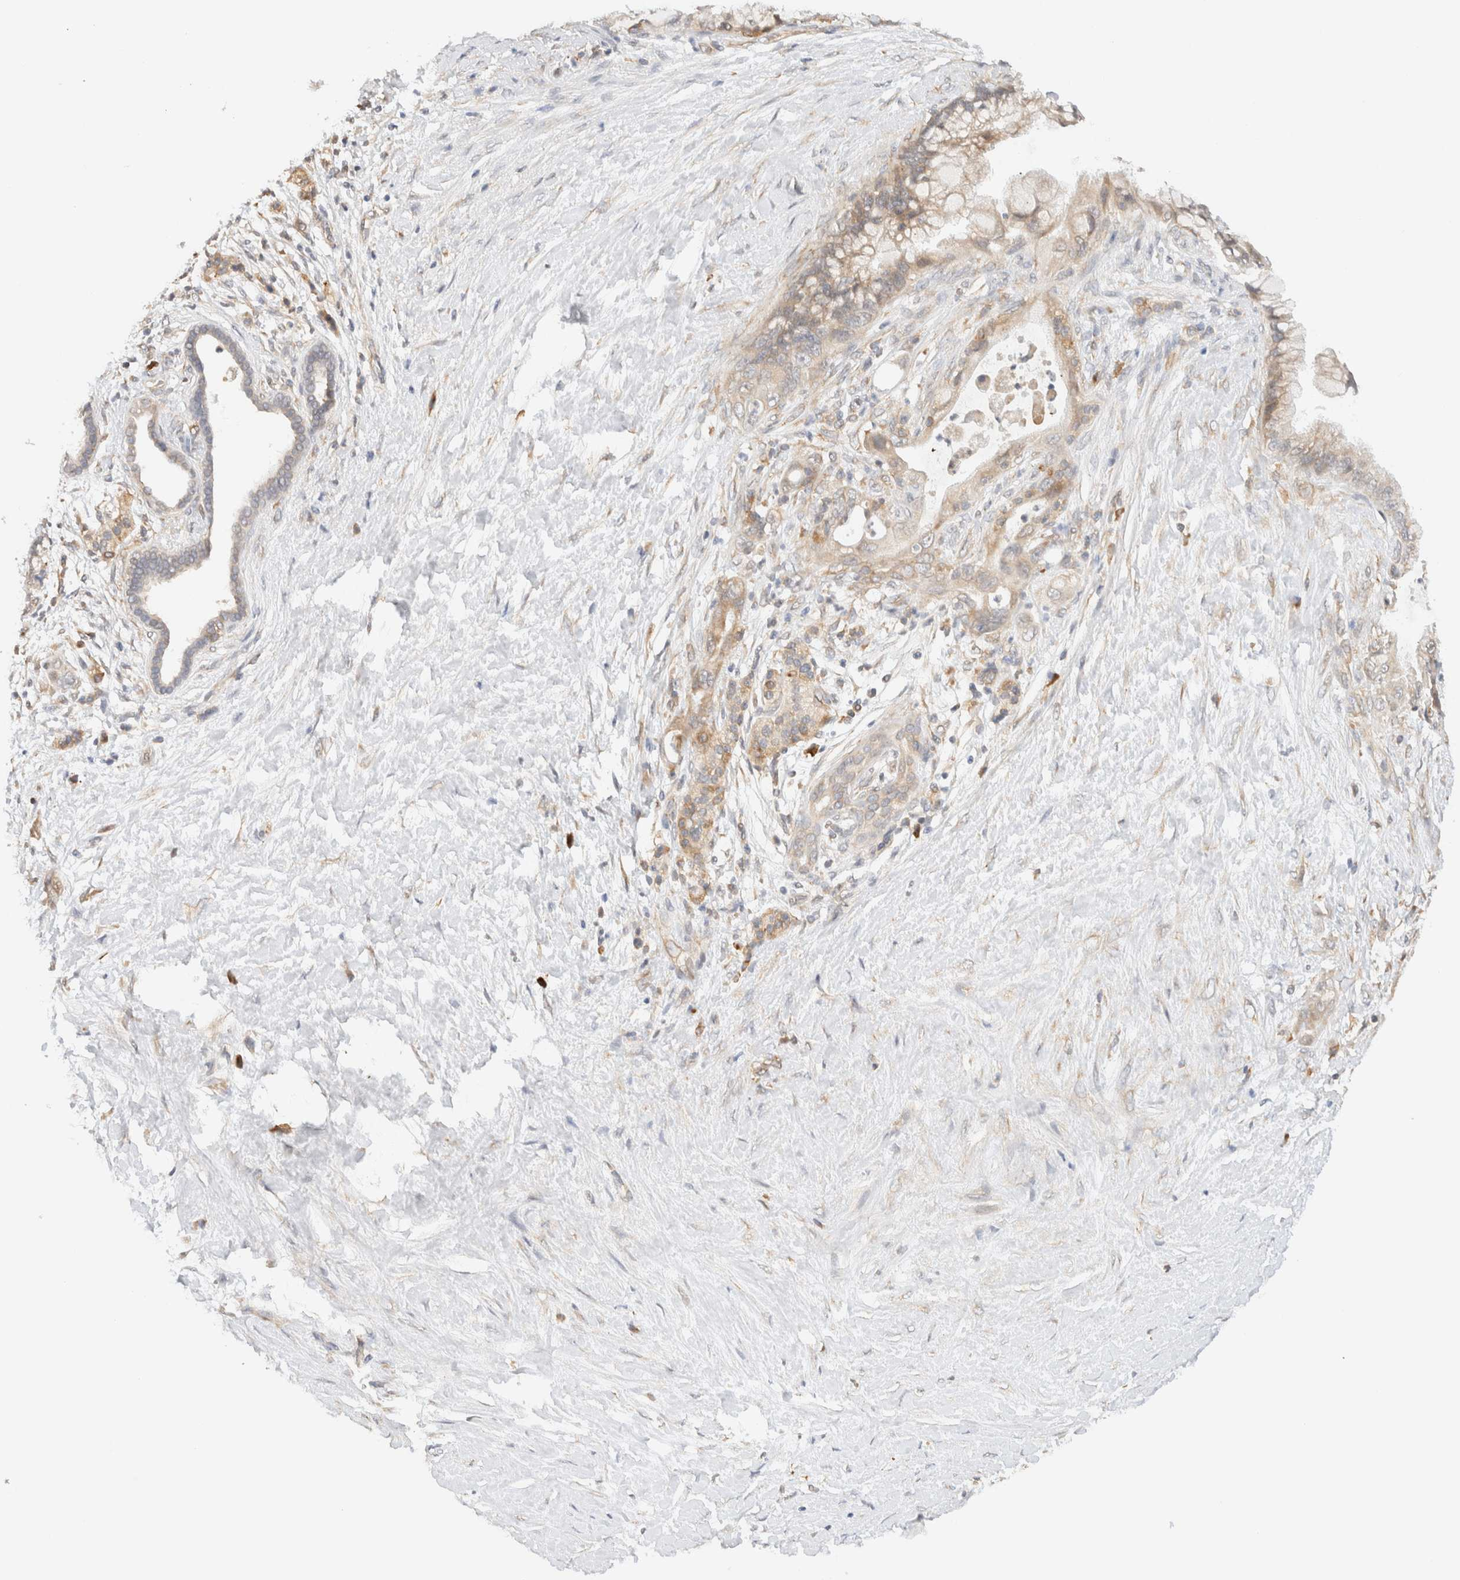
{"staining": {"intensity": "weak", "quantity": "25%-75%", "location": "cytoplasmic/membranous"}, "tissue": "pancreatic cancer", "cell_type": "Tumor cells", "image_type": "cancer", "snomed": [{"axis": "morphology", "description": "Adenocarcinoma, NOS"}, {"axis": "topography", "description": "Pancreas"}], "caption": "Pancreatic cancer tissue shows weak cytoplasmic/membranous expression in about 25%-75% of tumor cells", "gene": "SYVN1", "patient": {"sex": "male", "age": 59}}